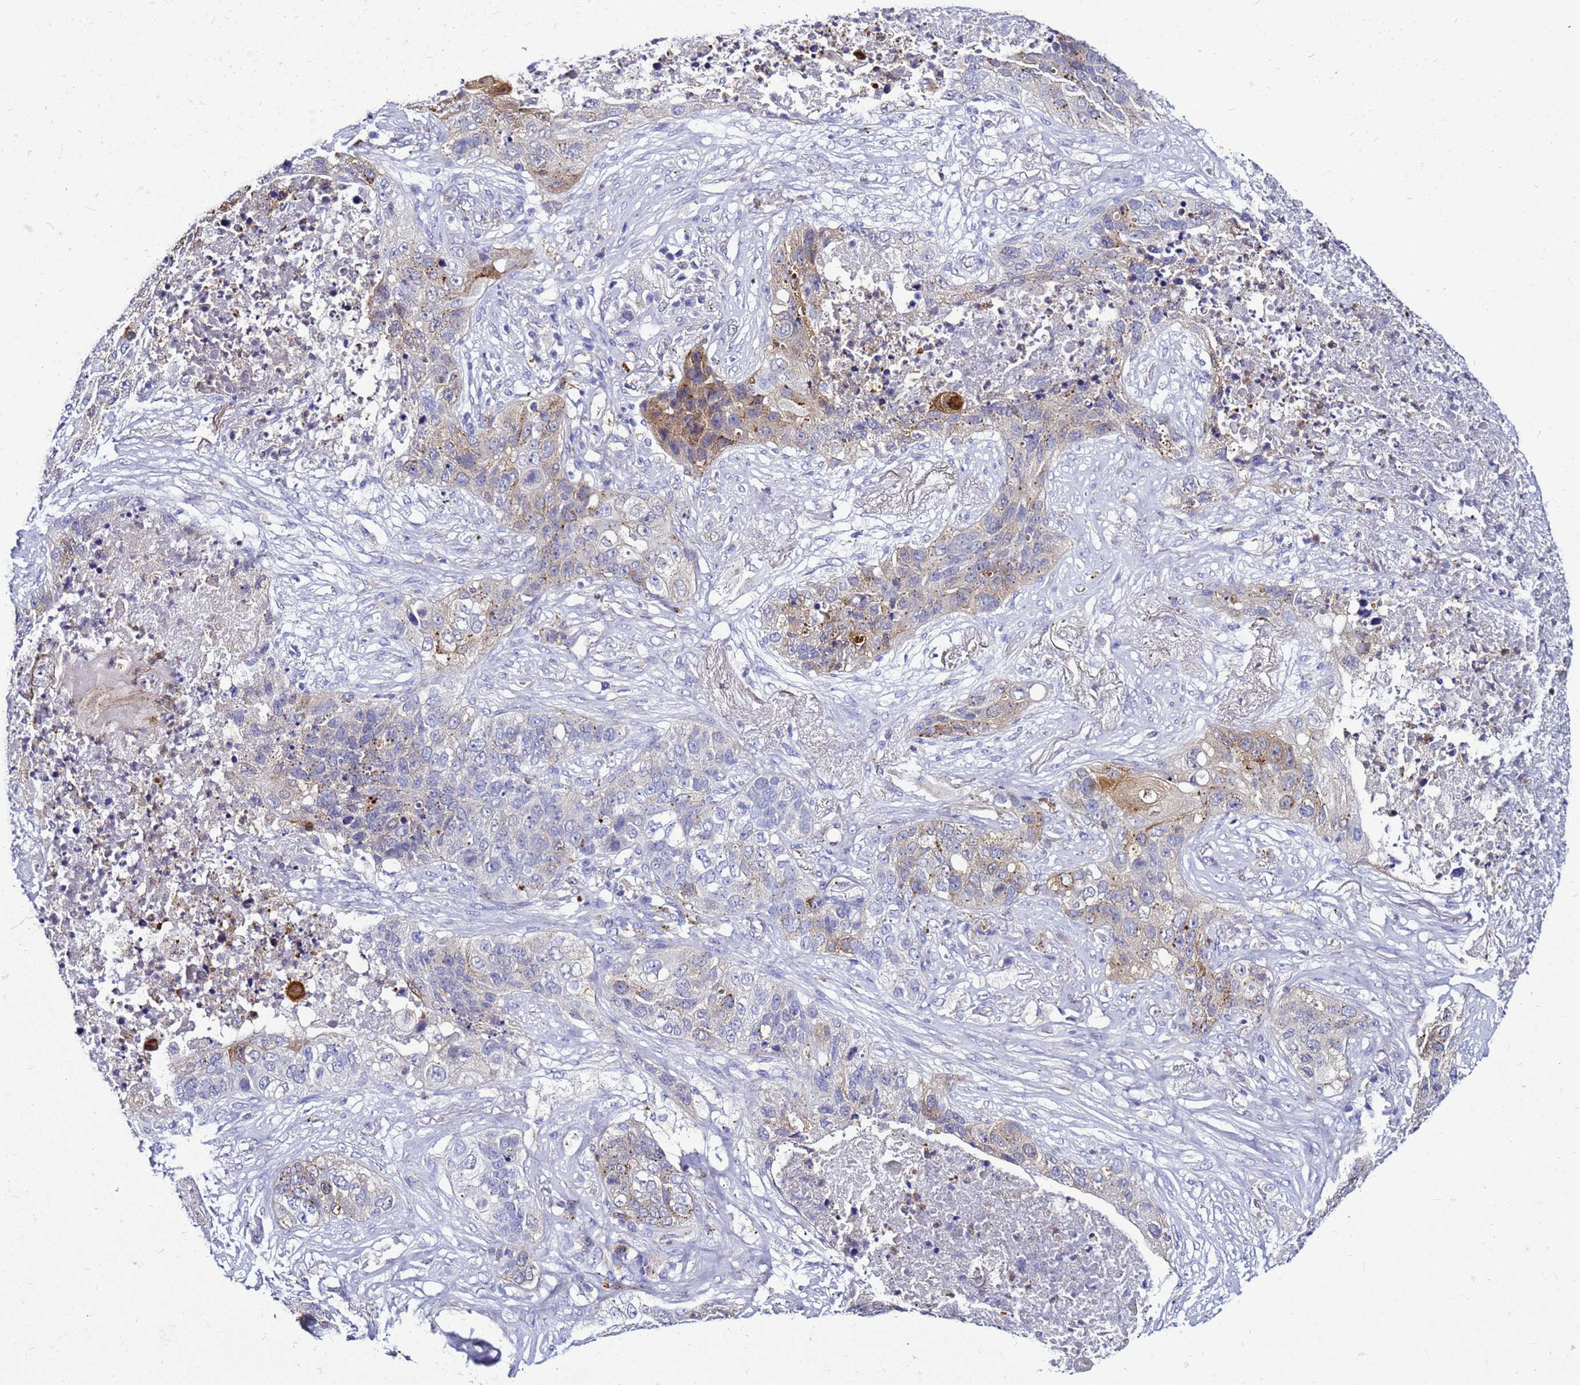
{"staining": {"intensity": "moderate", "quantity": "<25%", "location": "cytoplasmic/membranous,nuclear"}, "tissue": "lung cancer", "cell_type": "Tumor cells", "image_type": "cancer", "snomed": [{"axis": "morphology", "description": "Squamous cell carcinoma, NOS"}, {"axis": "topography", "description": "Lung"}], "caption": "A low amount of moderate cytoplasmic/membranous and nuclear staining is present in about <25% of tumor cells in squamous cell carcinoma (lung) tissue. Nuclei are stained in blue.", "gene": "CSTA", "patient": {"sex": "female", "age": 63}}